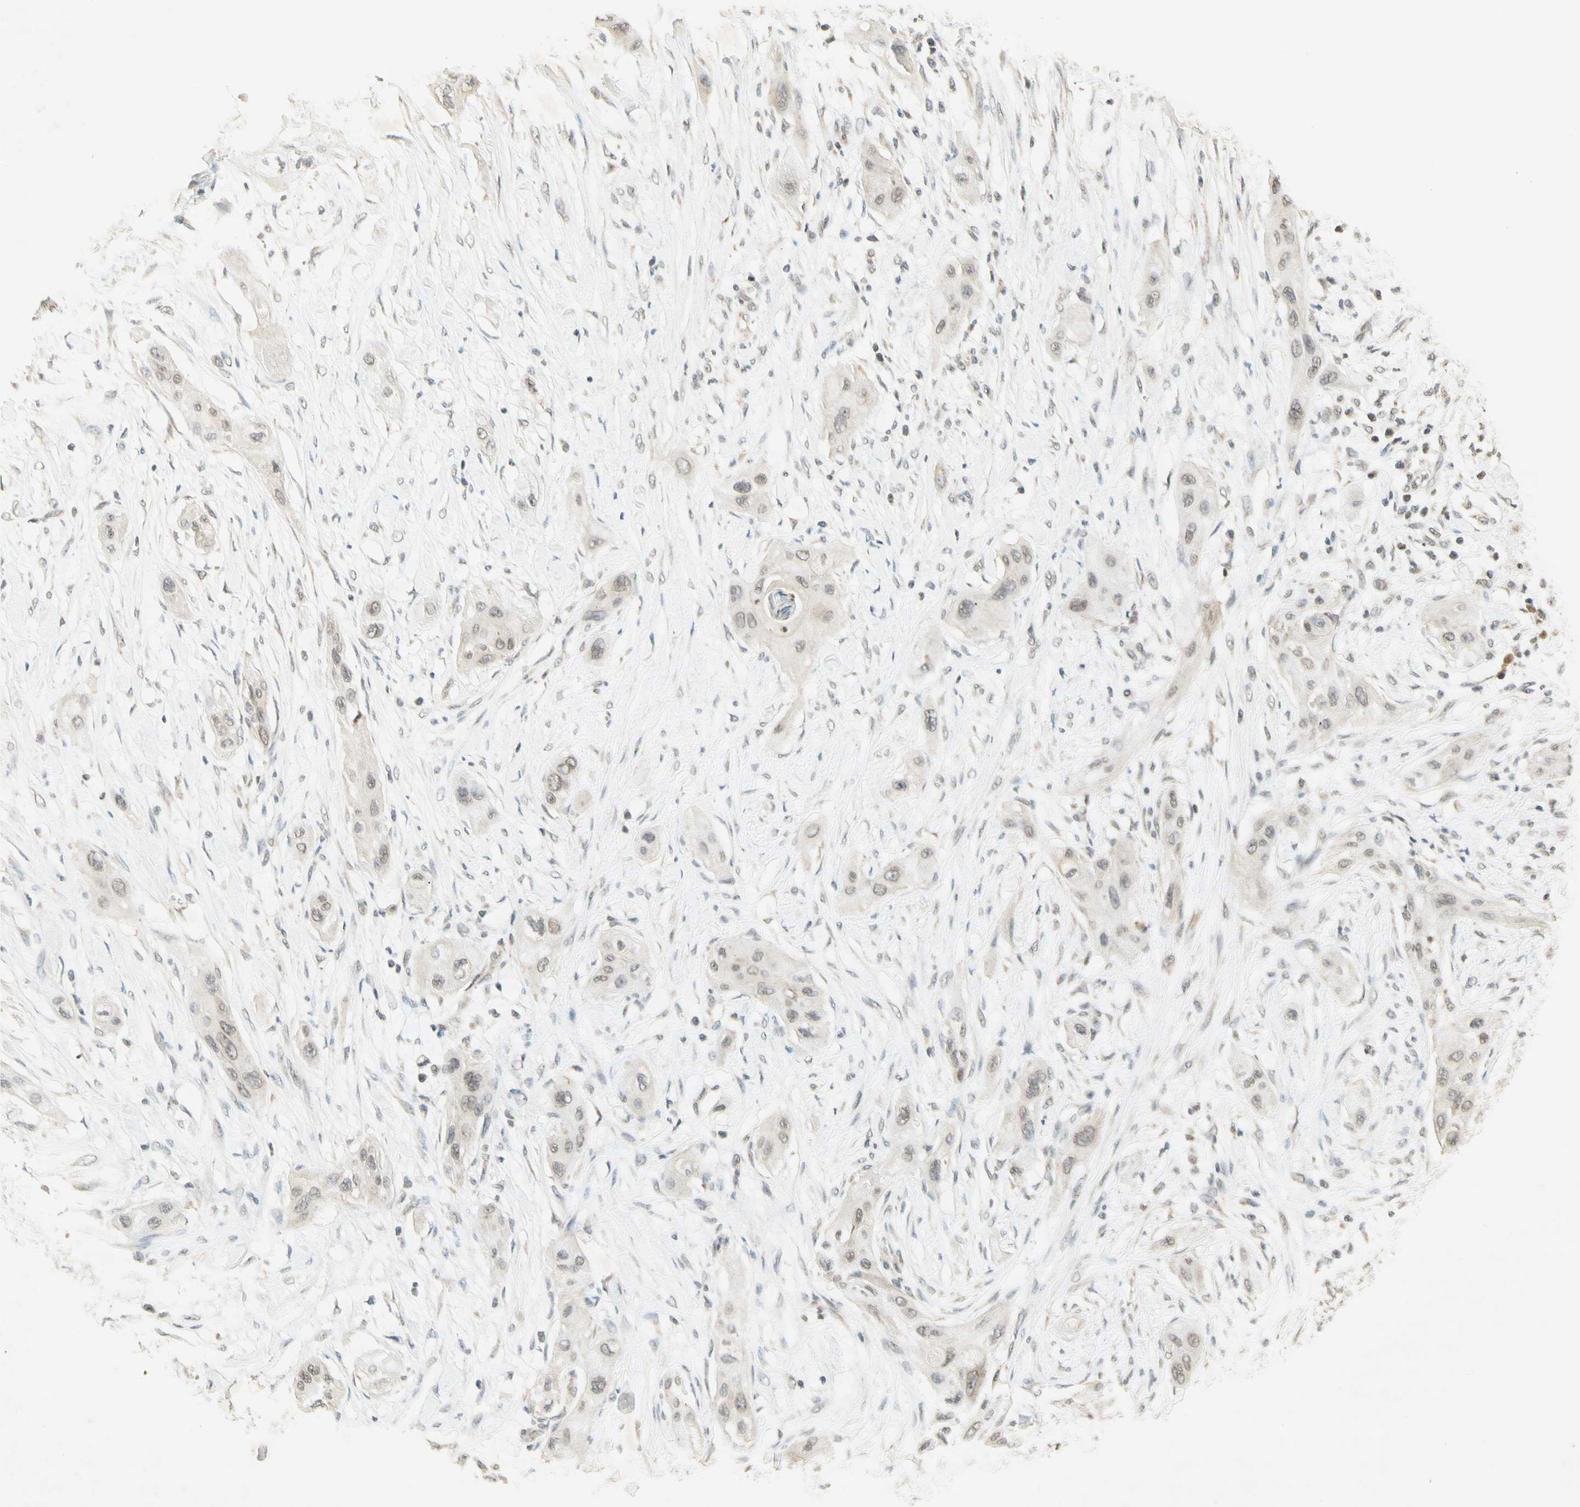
{"staining": {"intensity": "weak", "quantity": "<25%", "location": "cytoplasmic/membranous,nuclear"}, "tissue": "lung cancer", "cell_type": "Tumor cells", "image_type": "cancer", "snomed": [{"axis": "morphology", "description": "Squamous cell carcinoma, NOS"}, {"axis": "topography", "description": "Lung"}], "caption": "Histopathology image shows no significant protein expression in tumor cells of lung cancer (squamous cell carcinoma).", "gene": "CCNI", "patient": {"sex": "female", "age": 47}}